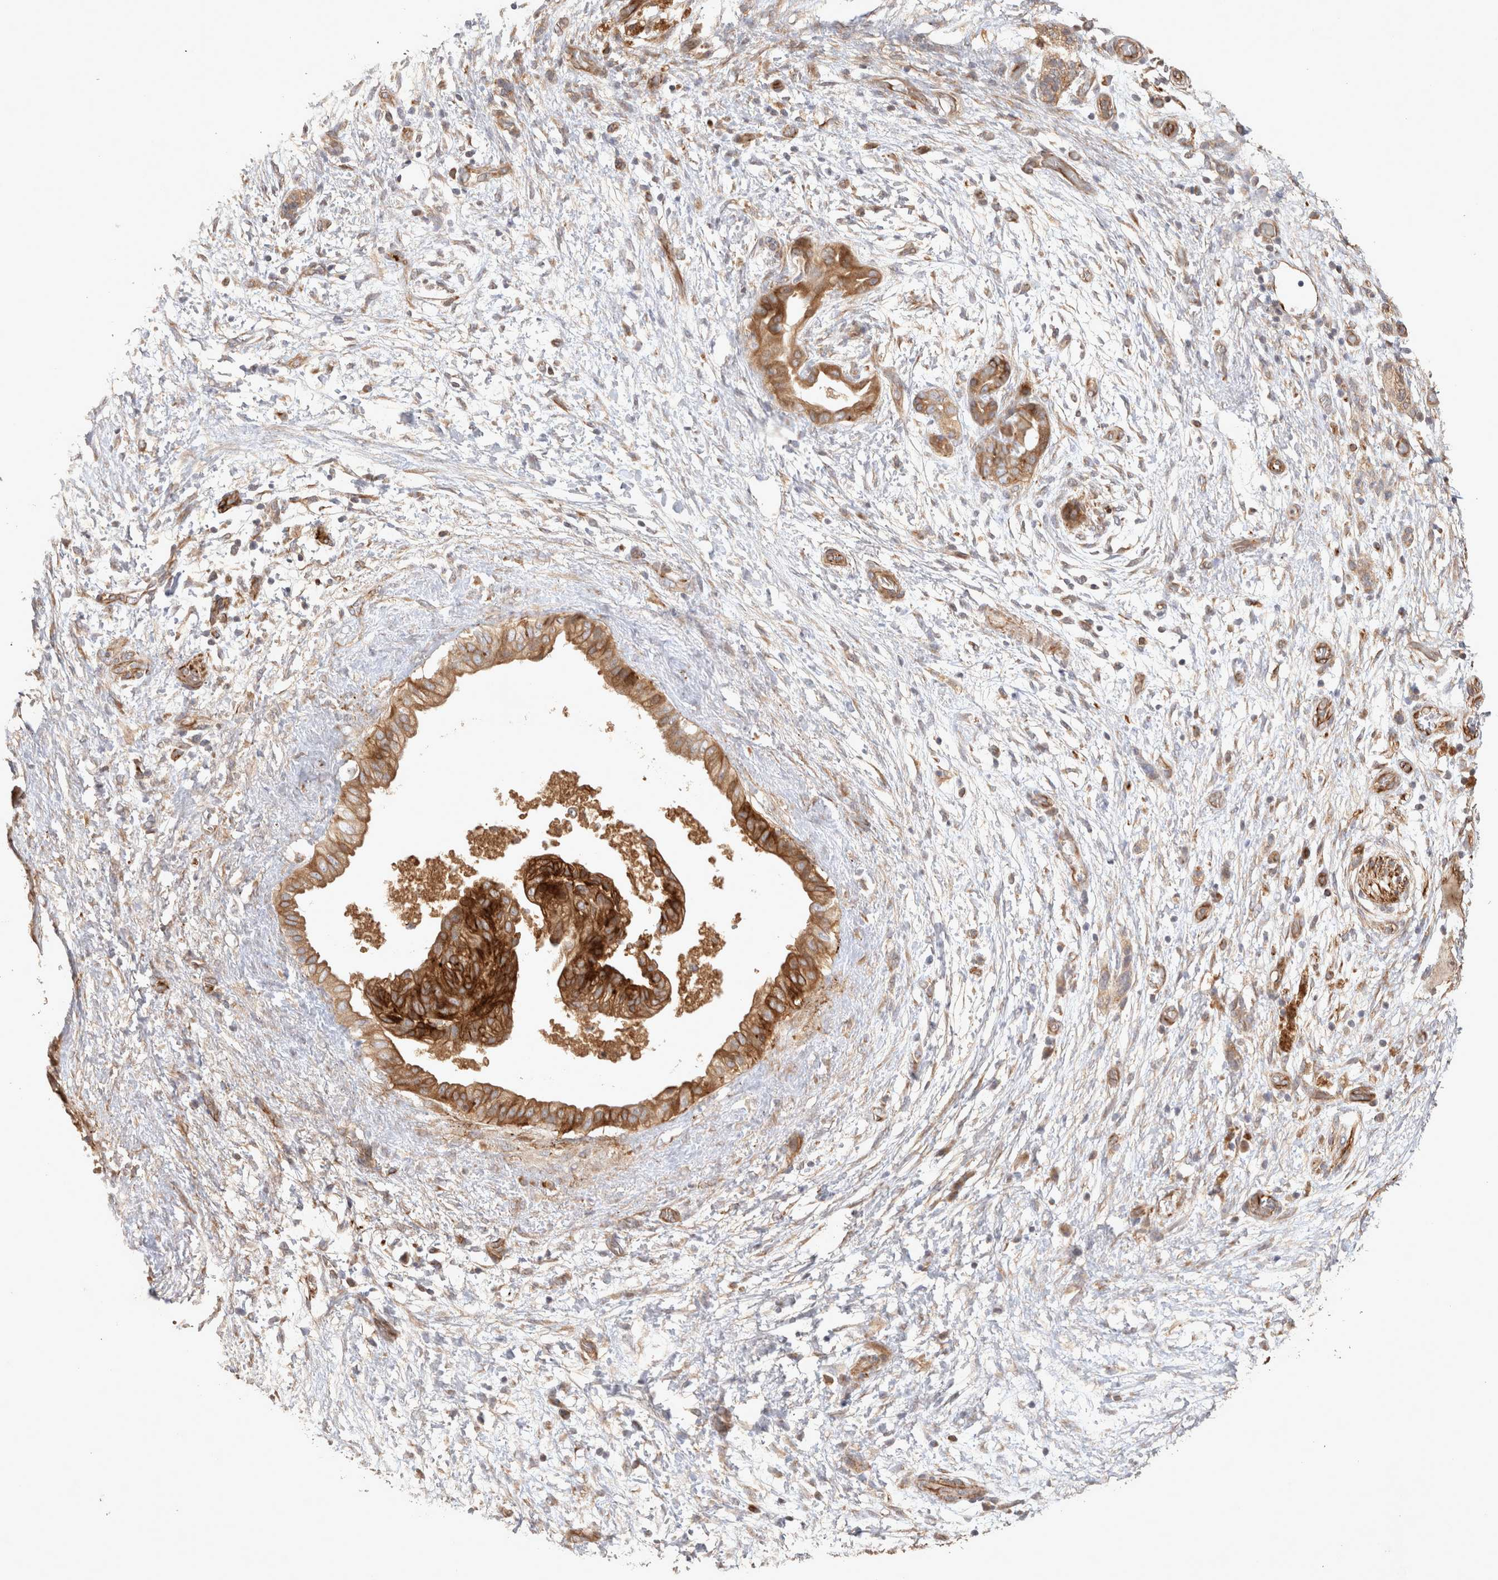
{"staining": {"intensity": "moderate", "quantity": ">75%", "location": "cytoplasmic/membranous"}, "tissue": "pancreatic cancer", "cell_type": "Tumor cells", "image_type": "cancer", "snomed": [{"axis": "morphology", "description": "Adenocarcinoma, NOS"}, {"axis": "topography", "description": "Pancreas"}], "caption": "Pancreatic cancer (adenocarcinoma) stained with DAB (3,3'-diaminobenzidine) immunohistochemistry displays medium levels of moderate cytoplasmic/membranous expression in about >75% of tumor cells. (Stains: DAB (3,3'-diaminobenzidine) in brown, nuclei in blue, Microscopy: brightfield microscopy at high magnification).", "gene": "NMU", "patient": {"sex": "female", "age": 78}}